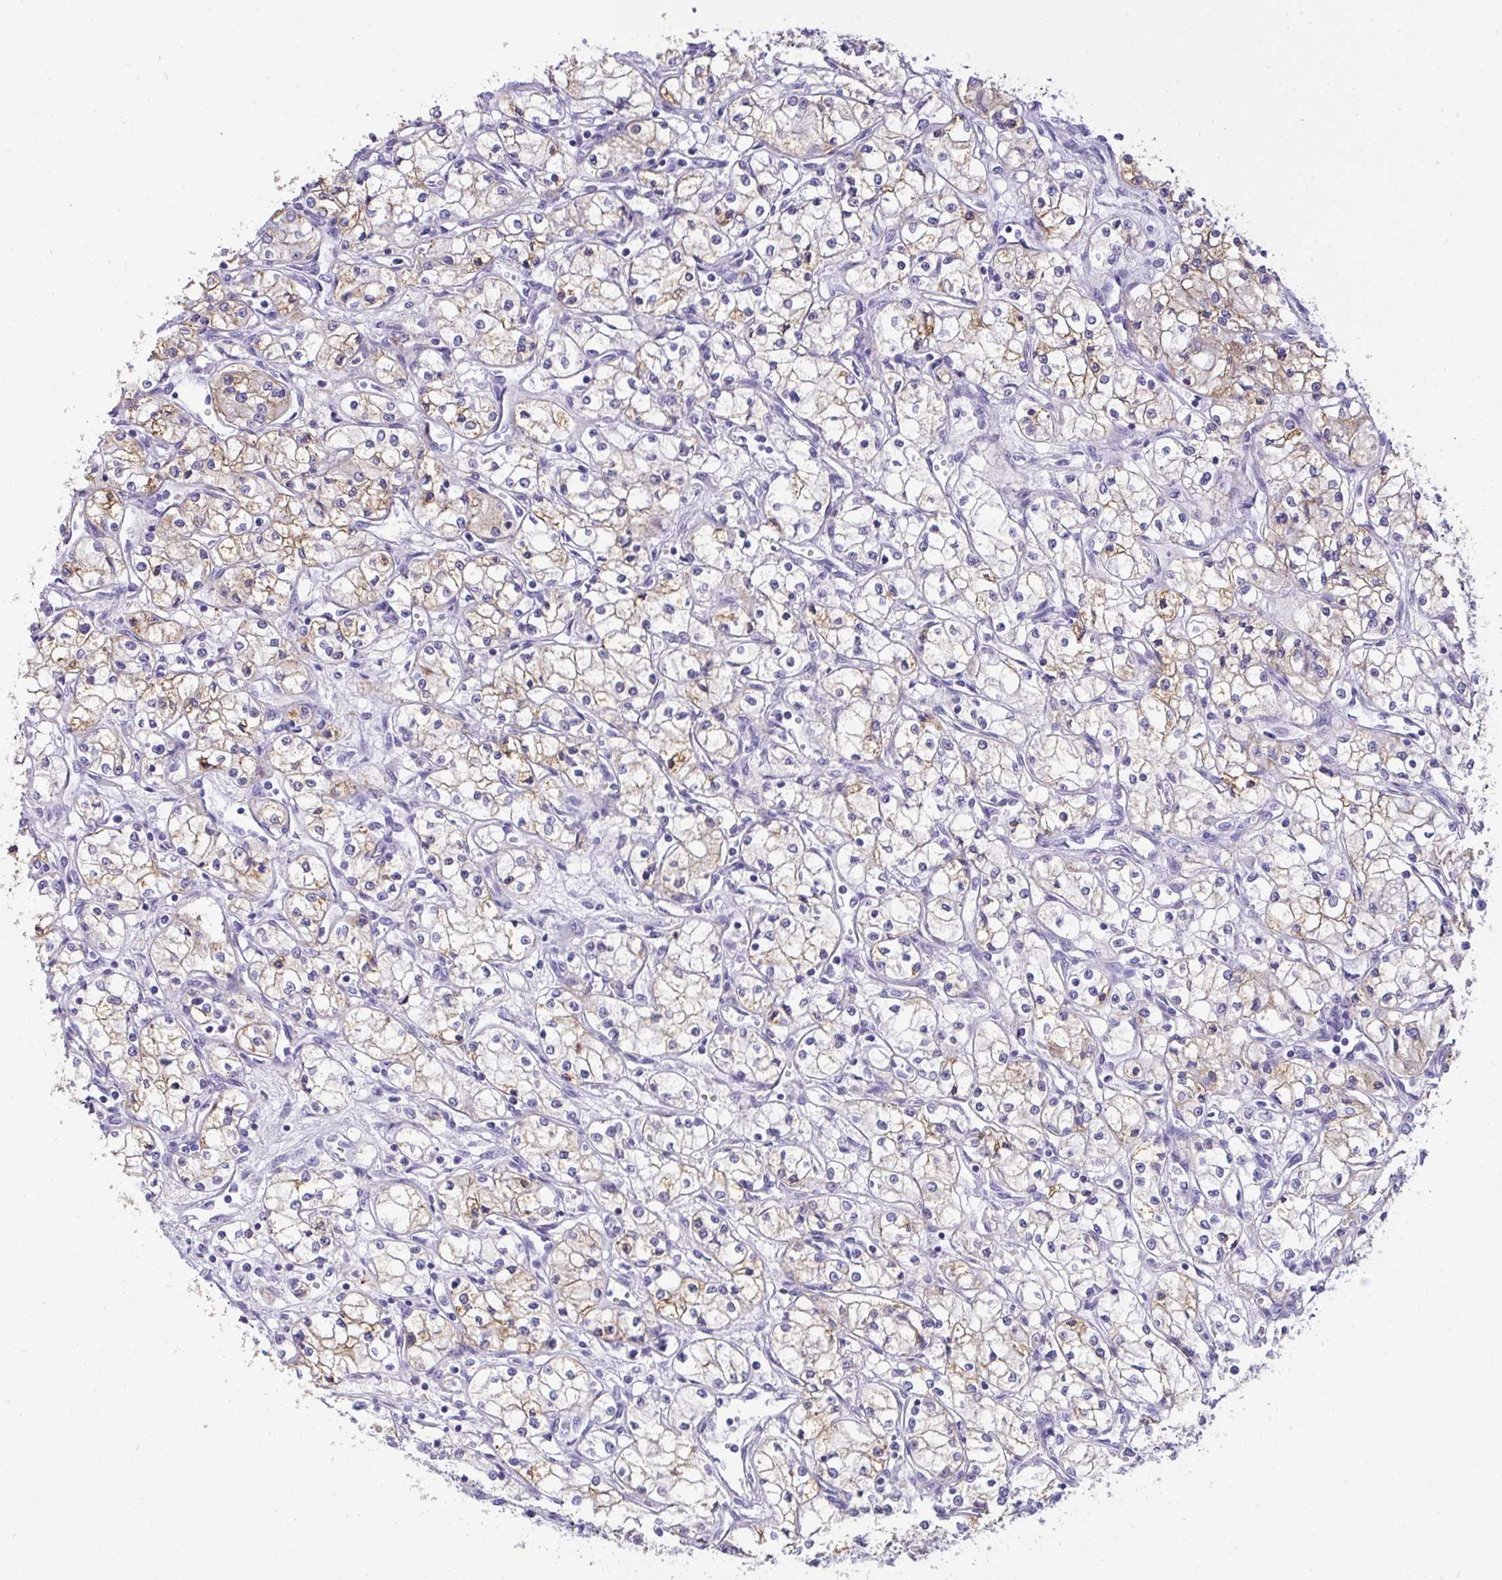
{"staining": {"intensity": "weak", "quantity": "25%-75%", "location": "cytoplasmic/membranous"}, "tissue": "renal cancer", "cell_type": "Tumor cells", "image_type": "cancer", "snomed": [{"axis": "morphology", "description": "Normal tissue, NOS"}, {"axis": "morphology", "description": "Adenocarcinoma, NOS"}, {"axis": "topography", "description": "Kidney"}], "caption": "Renal adenocarcinoma tissue shows weak cytoplasmic/membranous positivity in about 25%-75% of tumor cells, visualized by immunohistochemistry.", "gene": "VGLL3", "patient": {"sex": "male", "age": 59}}